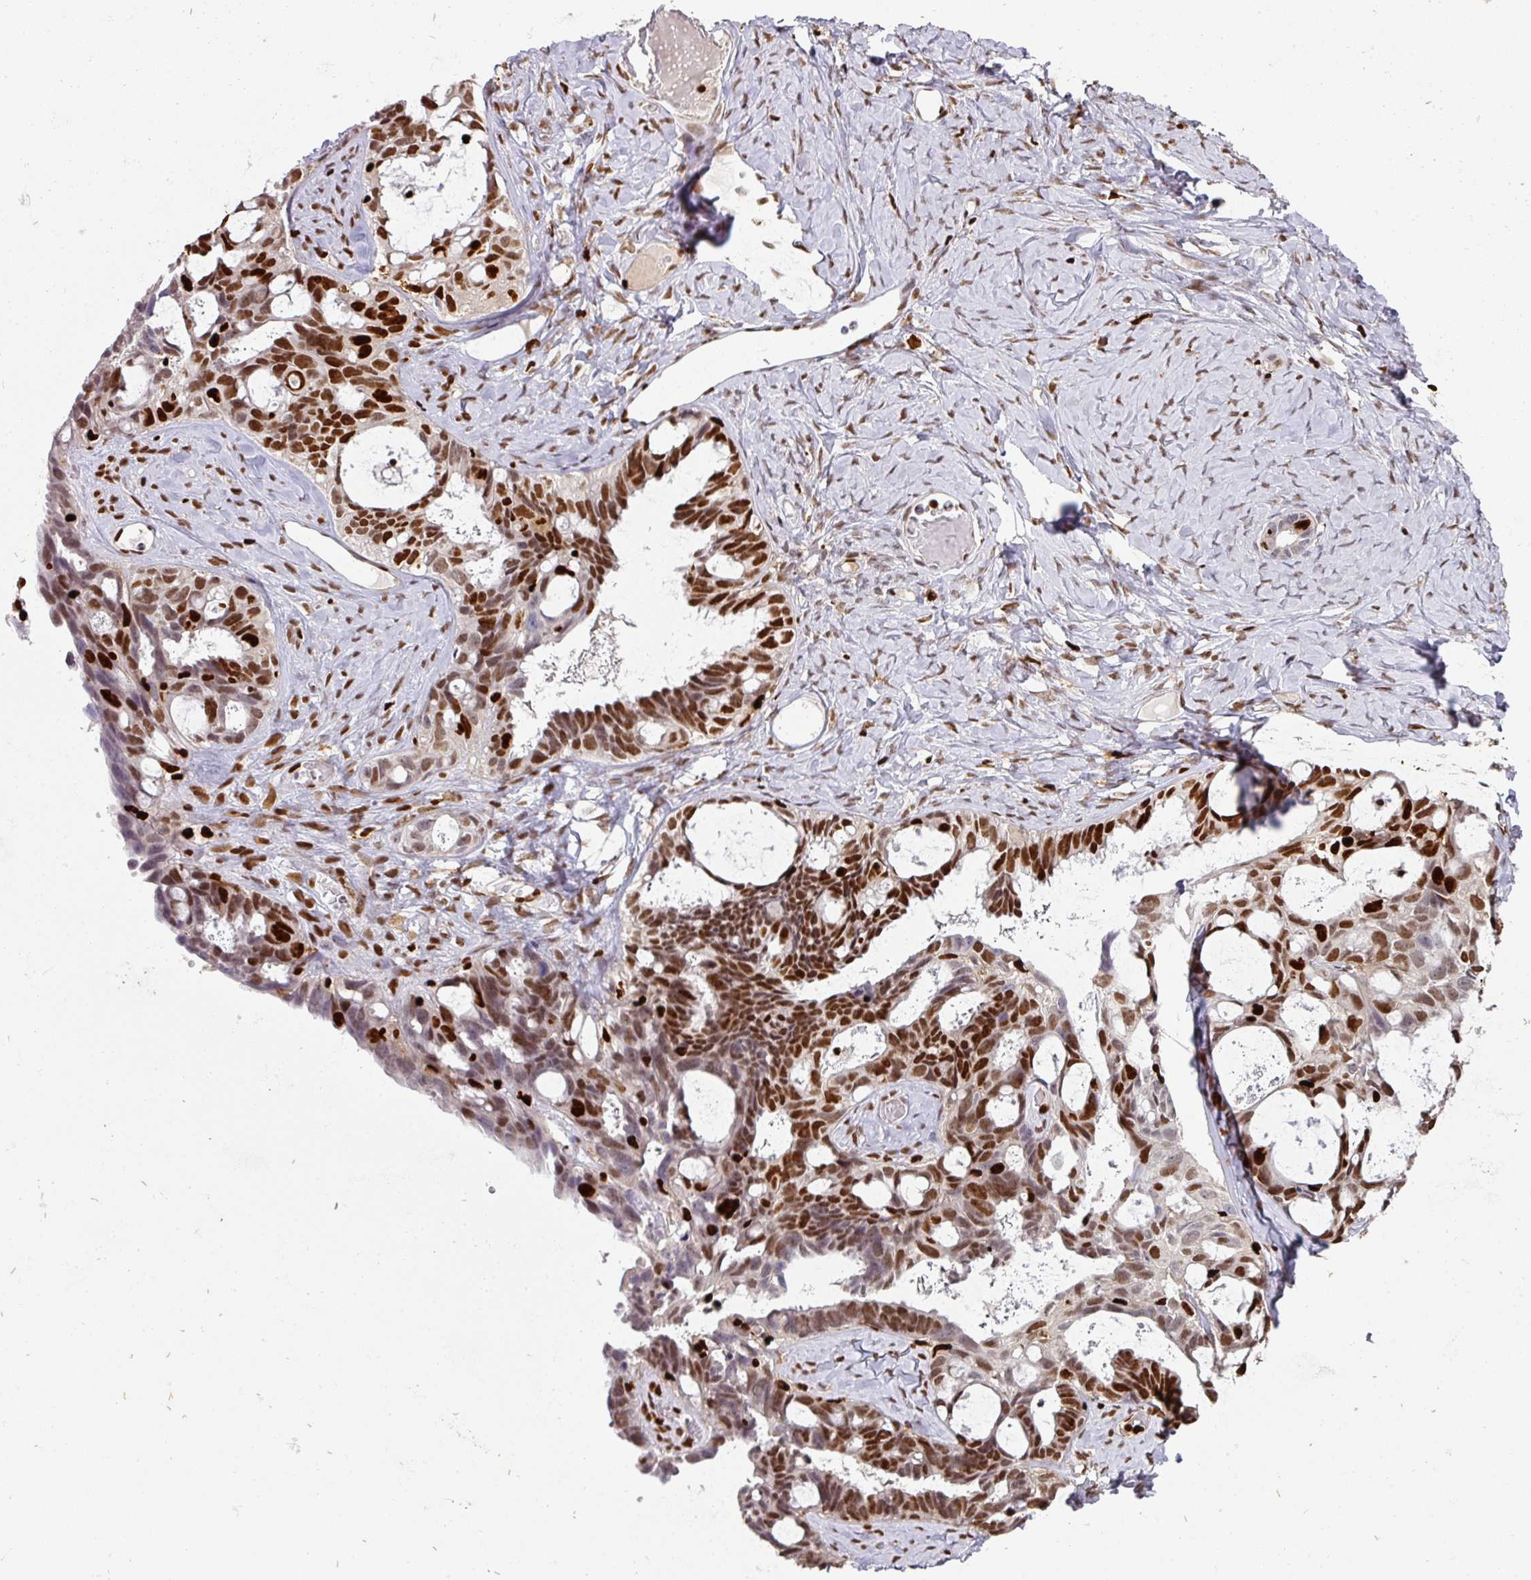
{"staining": {"intensity": "strong", "quantity": "25%-75%", "location": "nuclear"}, "tissue": "ovarian cancer", "cell_type": "Tumor cells", "image_type": "cancer", "snomed": [{"axis": "morphology", "description": "Cystadenocarcinoma, serous, NOS"}, {"axis": "topography", "description": "Ovary"}], "caption": "The immunohistochemical stain highlights strong nuclear expression in tumor cells of serous cystadenocarcinoma (ovarian) tissue.", "gene": "SAMHD1", "patient": {"sex": "female", "age": 69}}